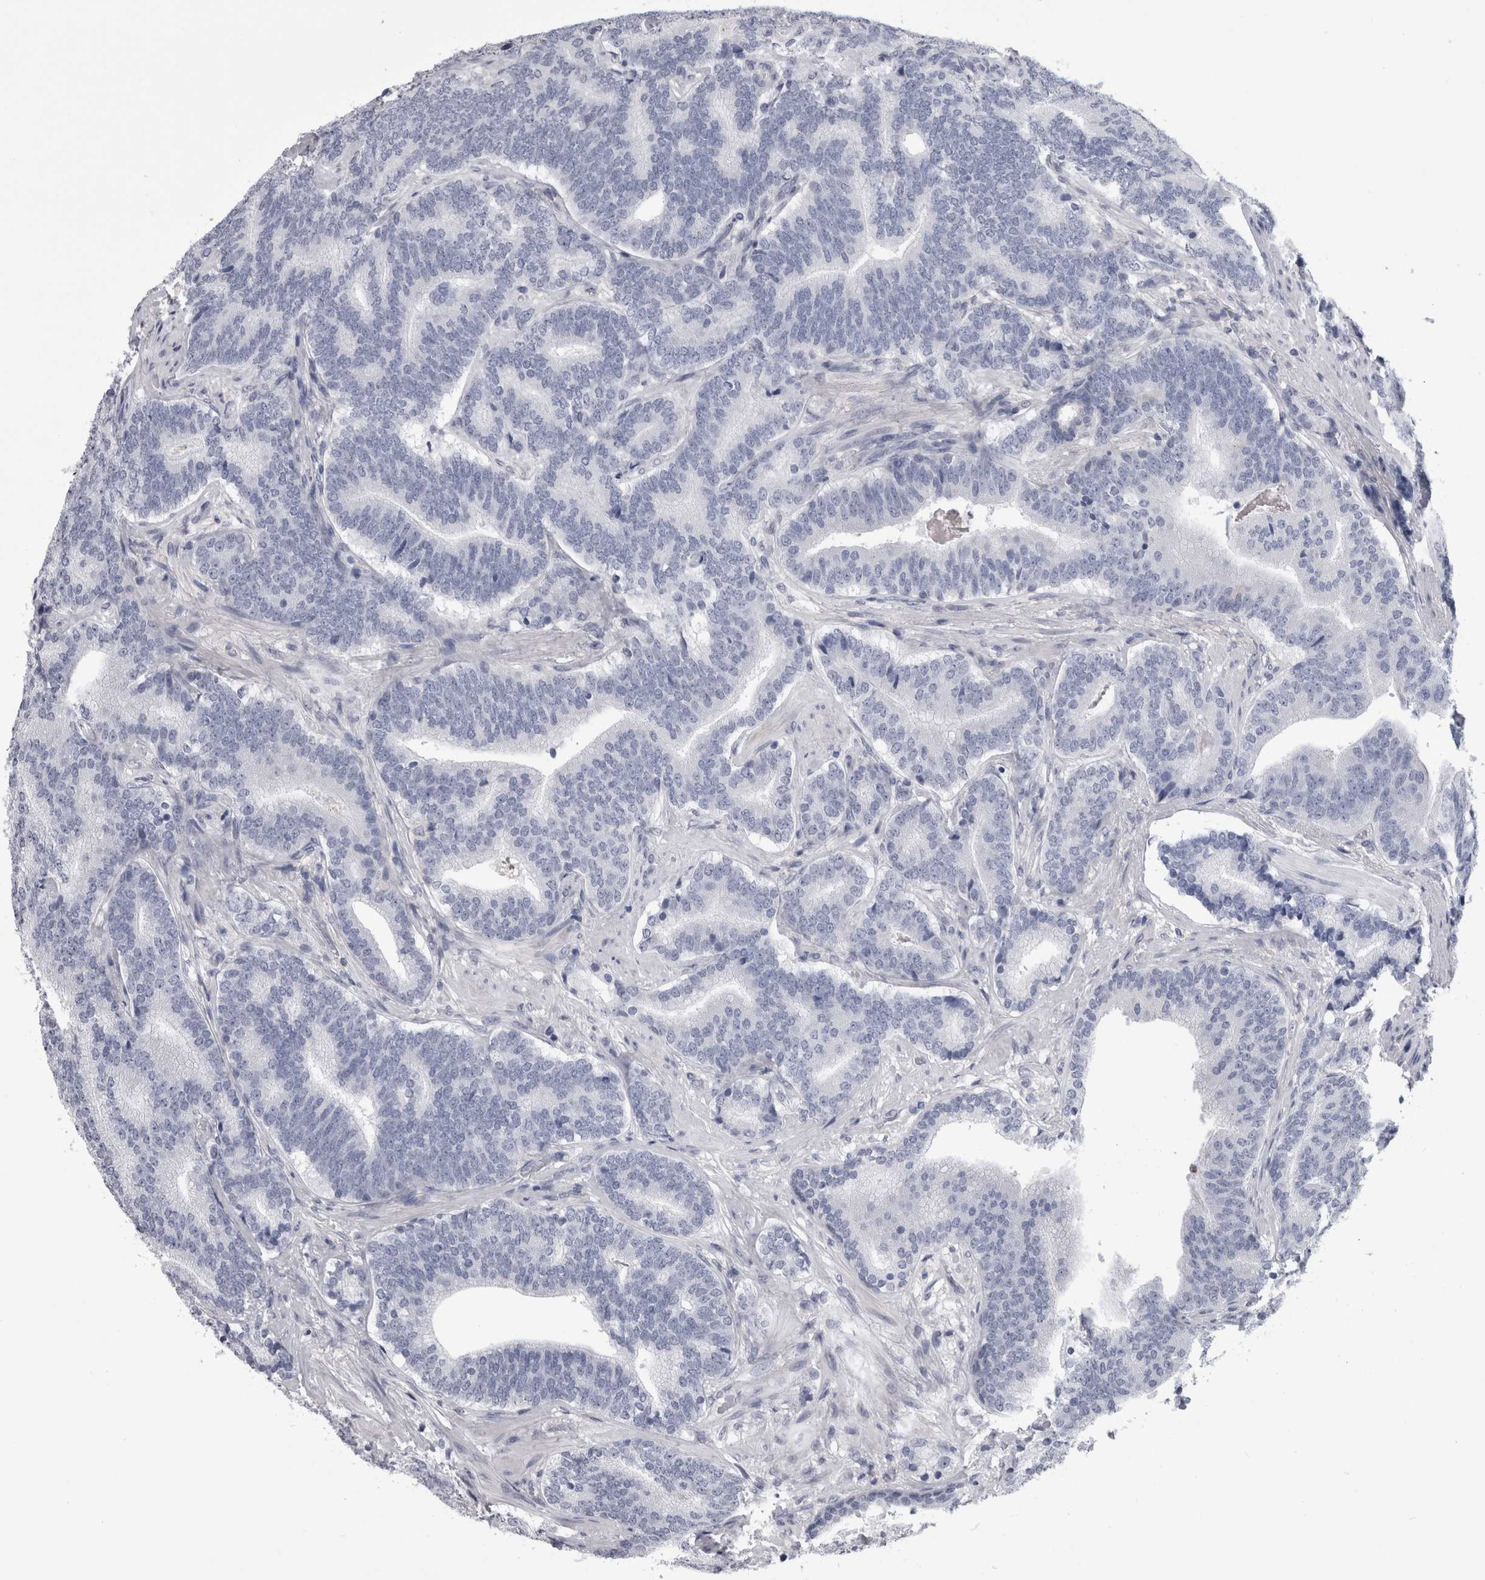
{"staining": {"intensity": "negative", "quantity": "none", "location": "none"}, "tissue": "prostate cancer", "cell_type": "Tumor cells", "image_type": "cancer", "snomed": [{"axis": "morphology", "description": "Adenocarcinoma, High grade"}, {"axis": "topography", "description": "Prostate"}], "caption": "This is an immunohistochemistry (IHC) histopathology image of prostate cancer (high-grade adenocarcinoma). There is no positivity in tumor cells.", "gene": "AFMID", "patient": {"sex": "male", "age": 55}}